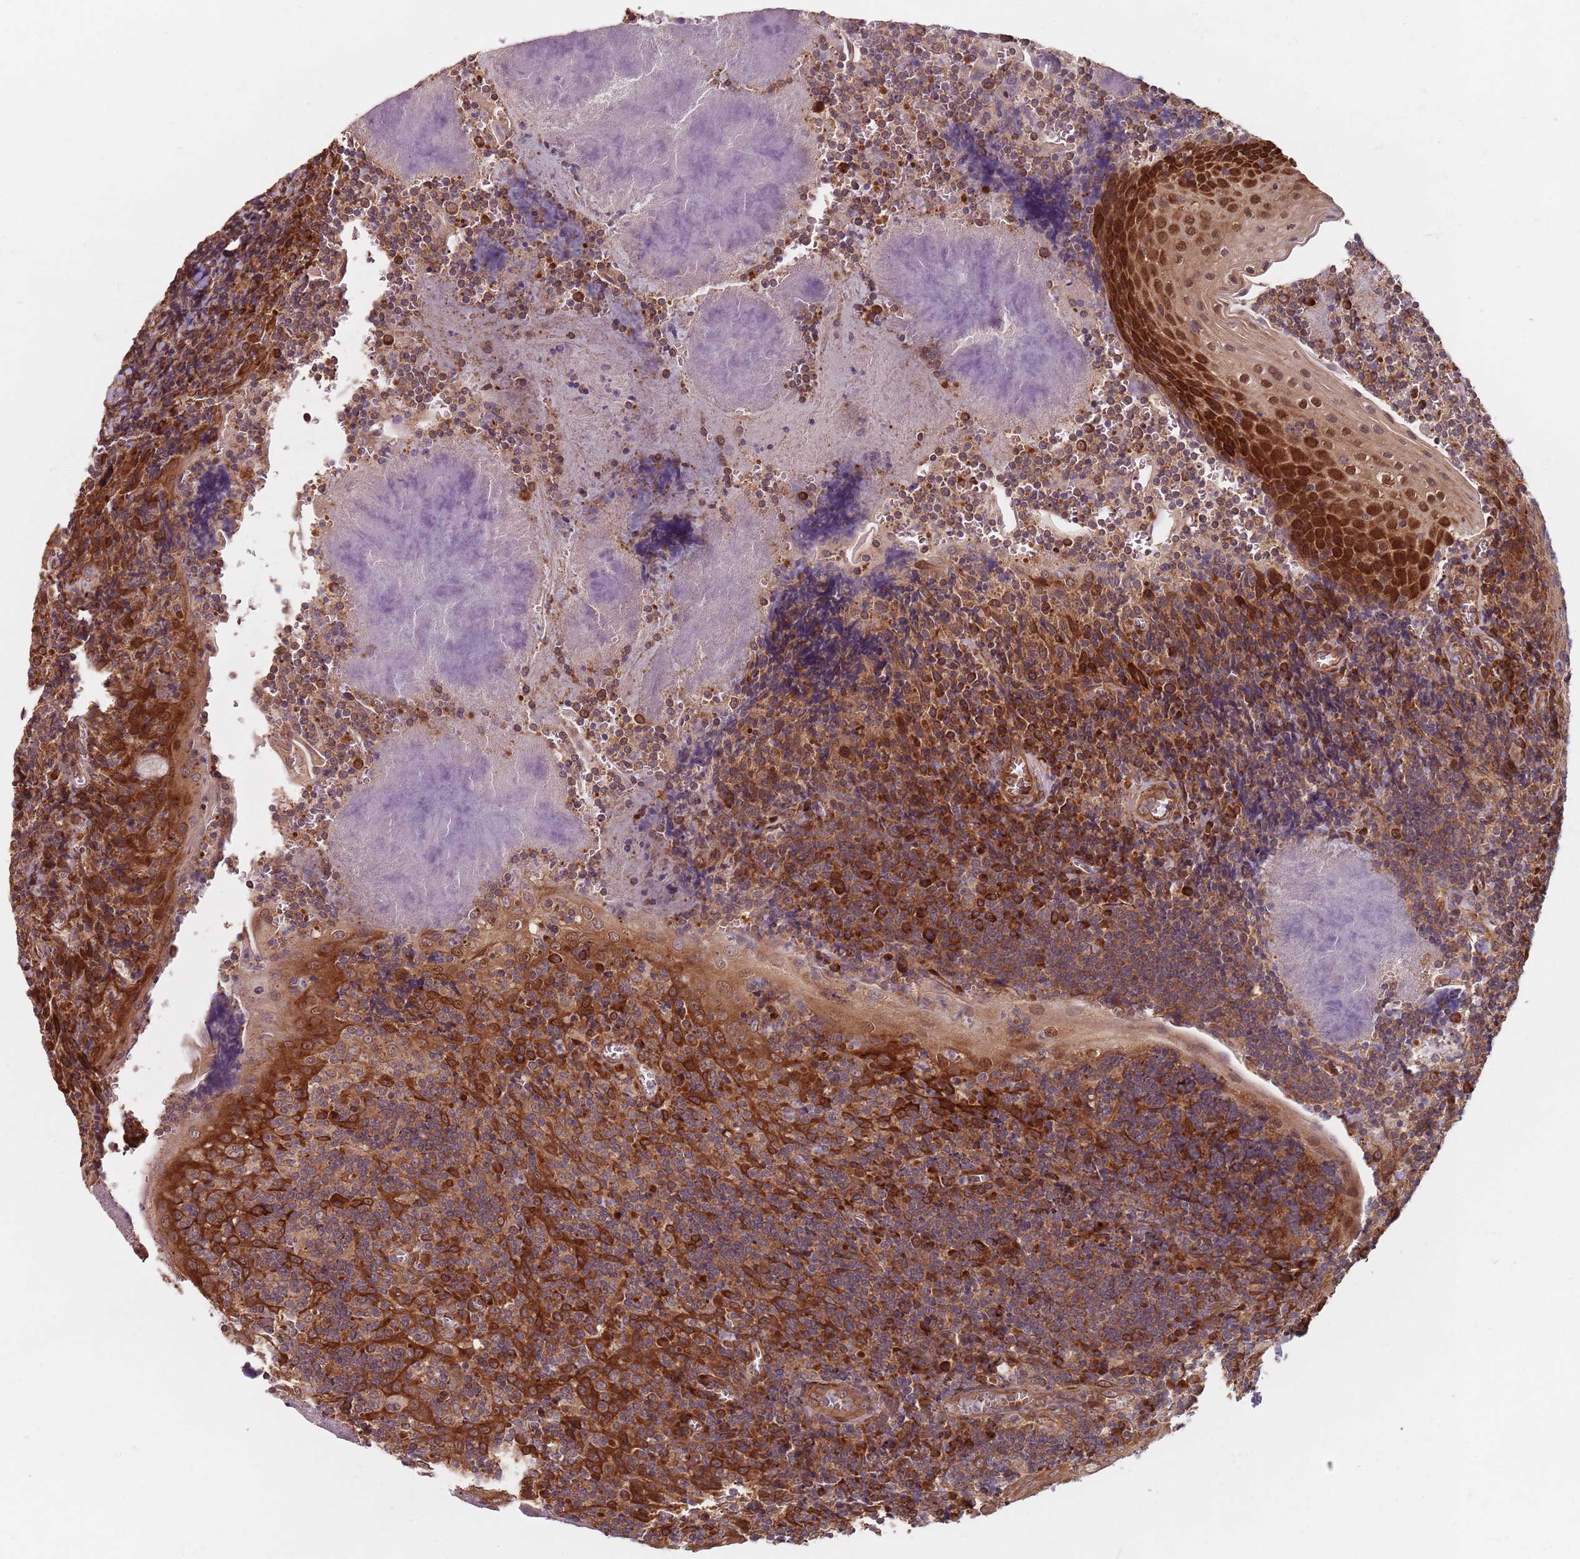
{"staining": {"intensity": "negative", "quantity": "none", "location": "none"}, "tissue": "tonsil", "cell_type": "Germinal center cells", "image_type": "normal", "snomed": [{"axis": "morphology", "description": "Normal tissue, NOS"}, {"axis": "topography", "description": "Tonsil"}], "caption": "A micrograph of tonsil stained for a protein demonstrates no brown staining in germinal center cells.", "gene": "NOTCH3", "patient": {"sex": "male", "age": 27}}